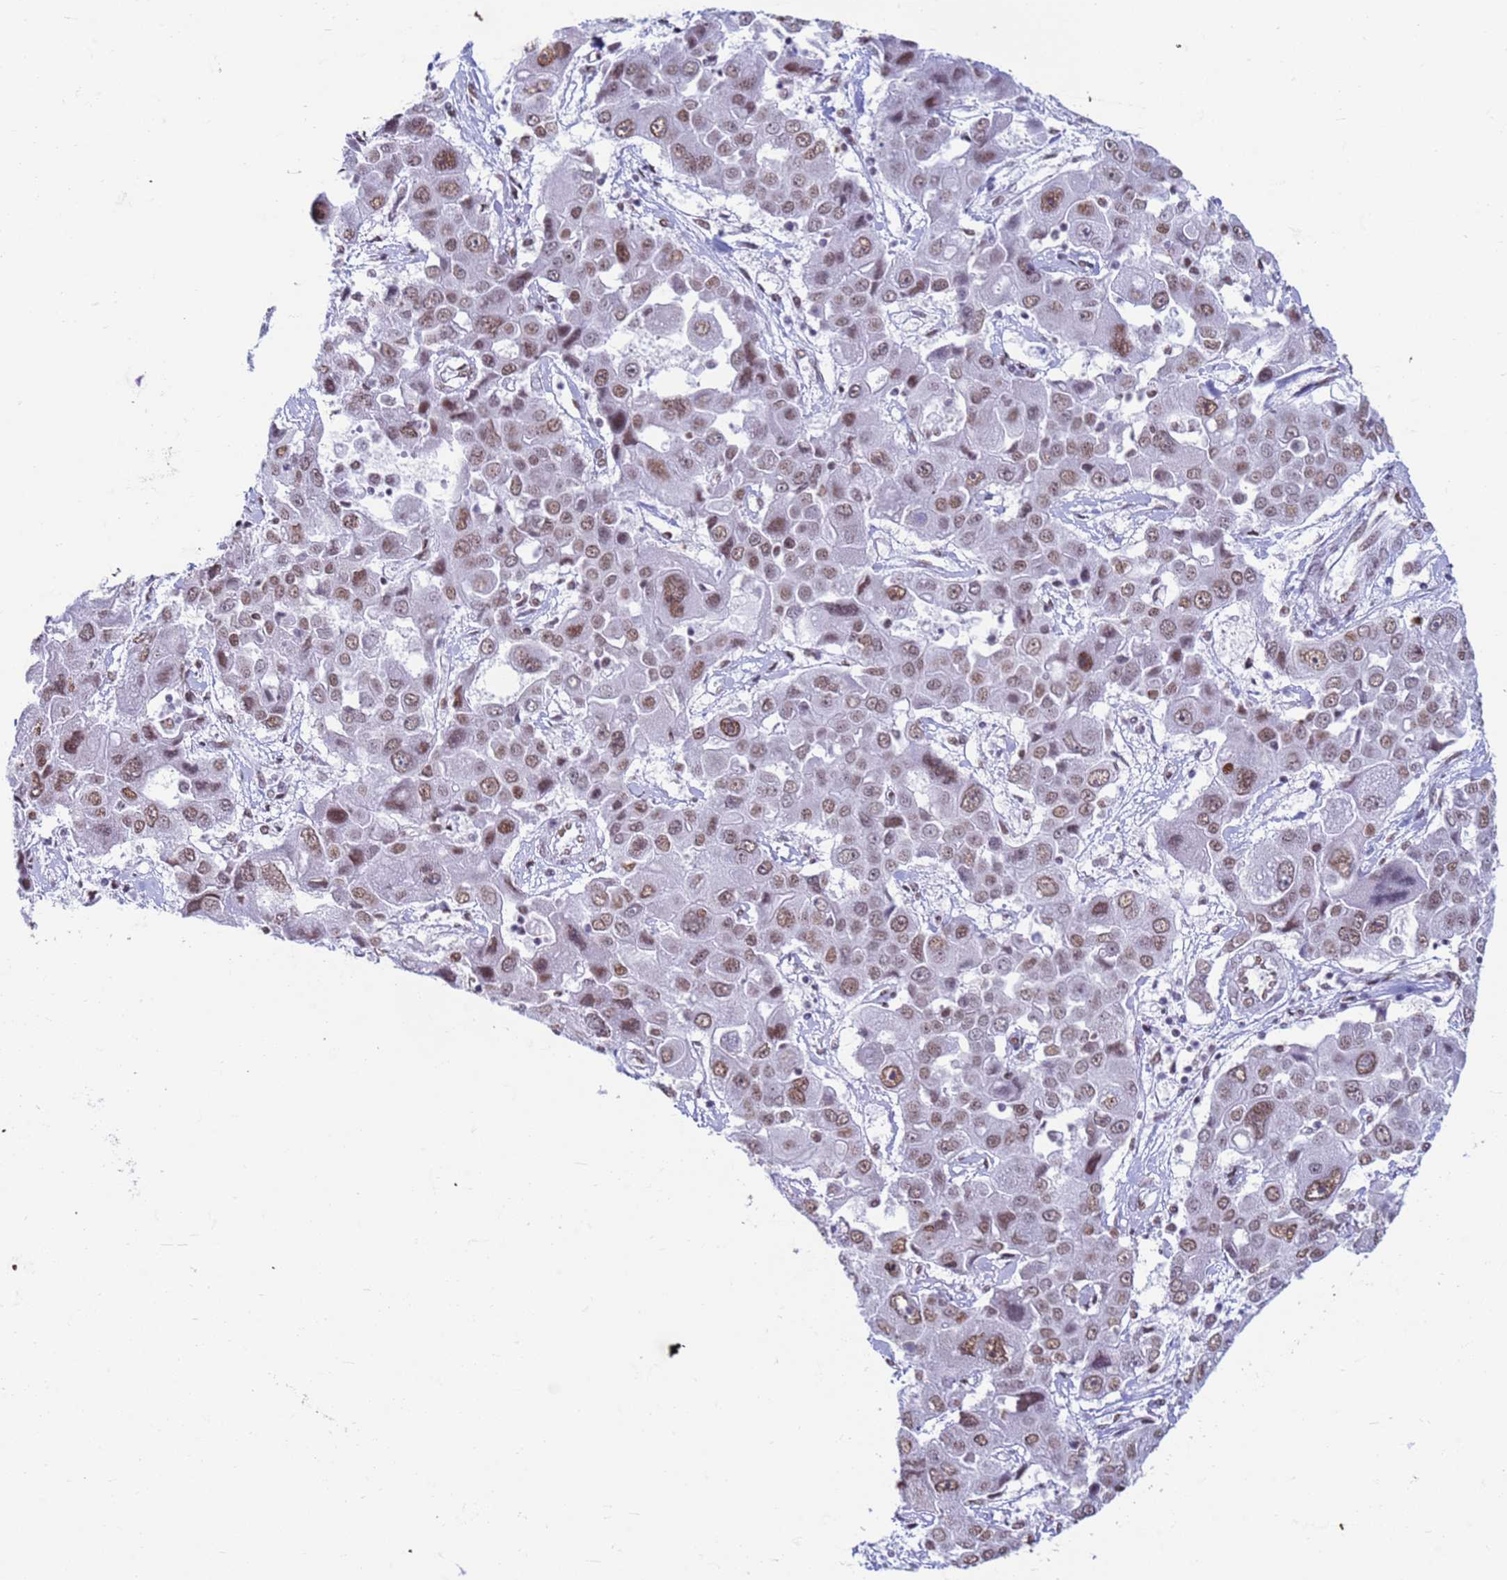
{"staining": {"intensity": "moderate", "quantity": ">75%", "location": "nuclear"}, "tissue": "liver cancer", "cell_type": "Tumor cells", "image_type": "cancer", "snomed": [{"axis": "morphology", "description": "Cholangiocarcinoma"}, {"axis": "topography", "description": "Liver"}], "caption": "Immunohistochemistry (DAB) staining of liver cancer (cholangiocarcinoma) demonstrates moderate nuclear protein positivity in about >75% of tumor cells. The protein is shown in brown color, while the nuclei are stained blue.", "gene": "FAM170B", "patient": {"sex": "male", "age": 67}}